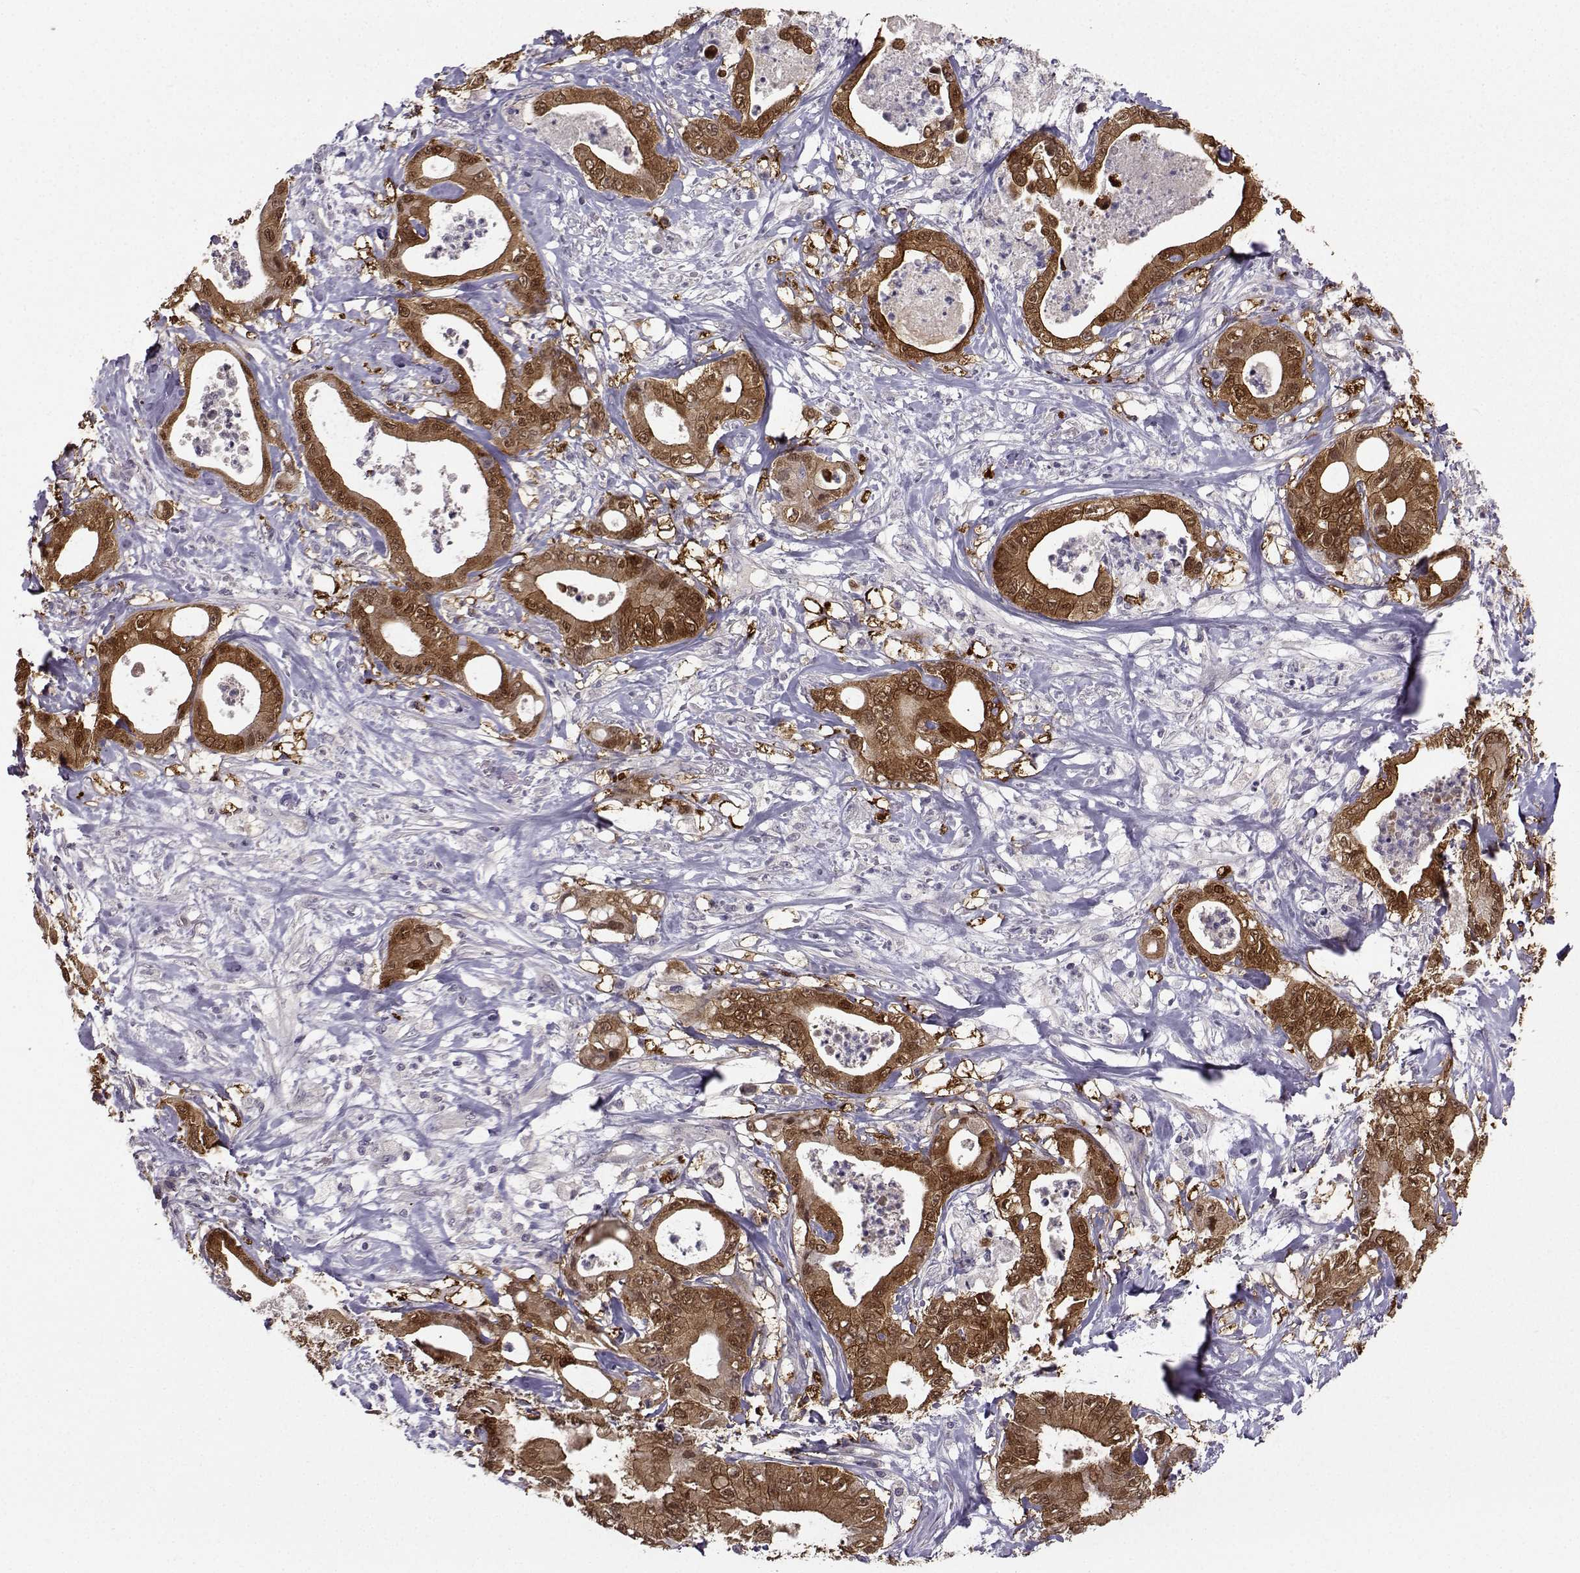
{"staining": {"intensity": "moderate", "quantity": ">75%", "location": "cytoplasmic/membranous,nuclear"}, "tissue": "pancreatic cancer", "cell_type": "Tumor cells", "image_type": "cancer", "snomed": [{"axis": "morphology", "description": "Adenocarcinoma, NOS"}, {"axis": "topography", "description": "Pancreas"}], "caption": "A medium amount of moderate cytoplasmic/membranous and nuclear staining is appreciated in about >75% of tumor cells in pancreatic cancer tissue.", "gene": "NQO1", "patient": {"sex": "male", "age": 71}}